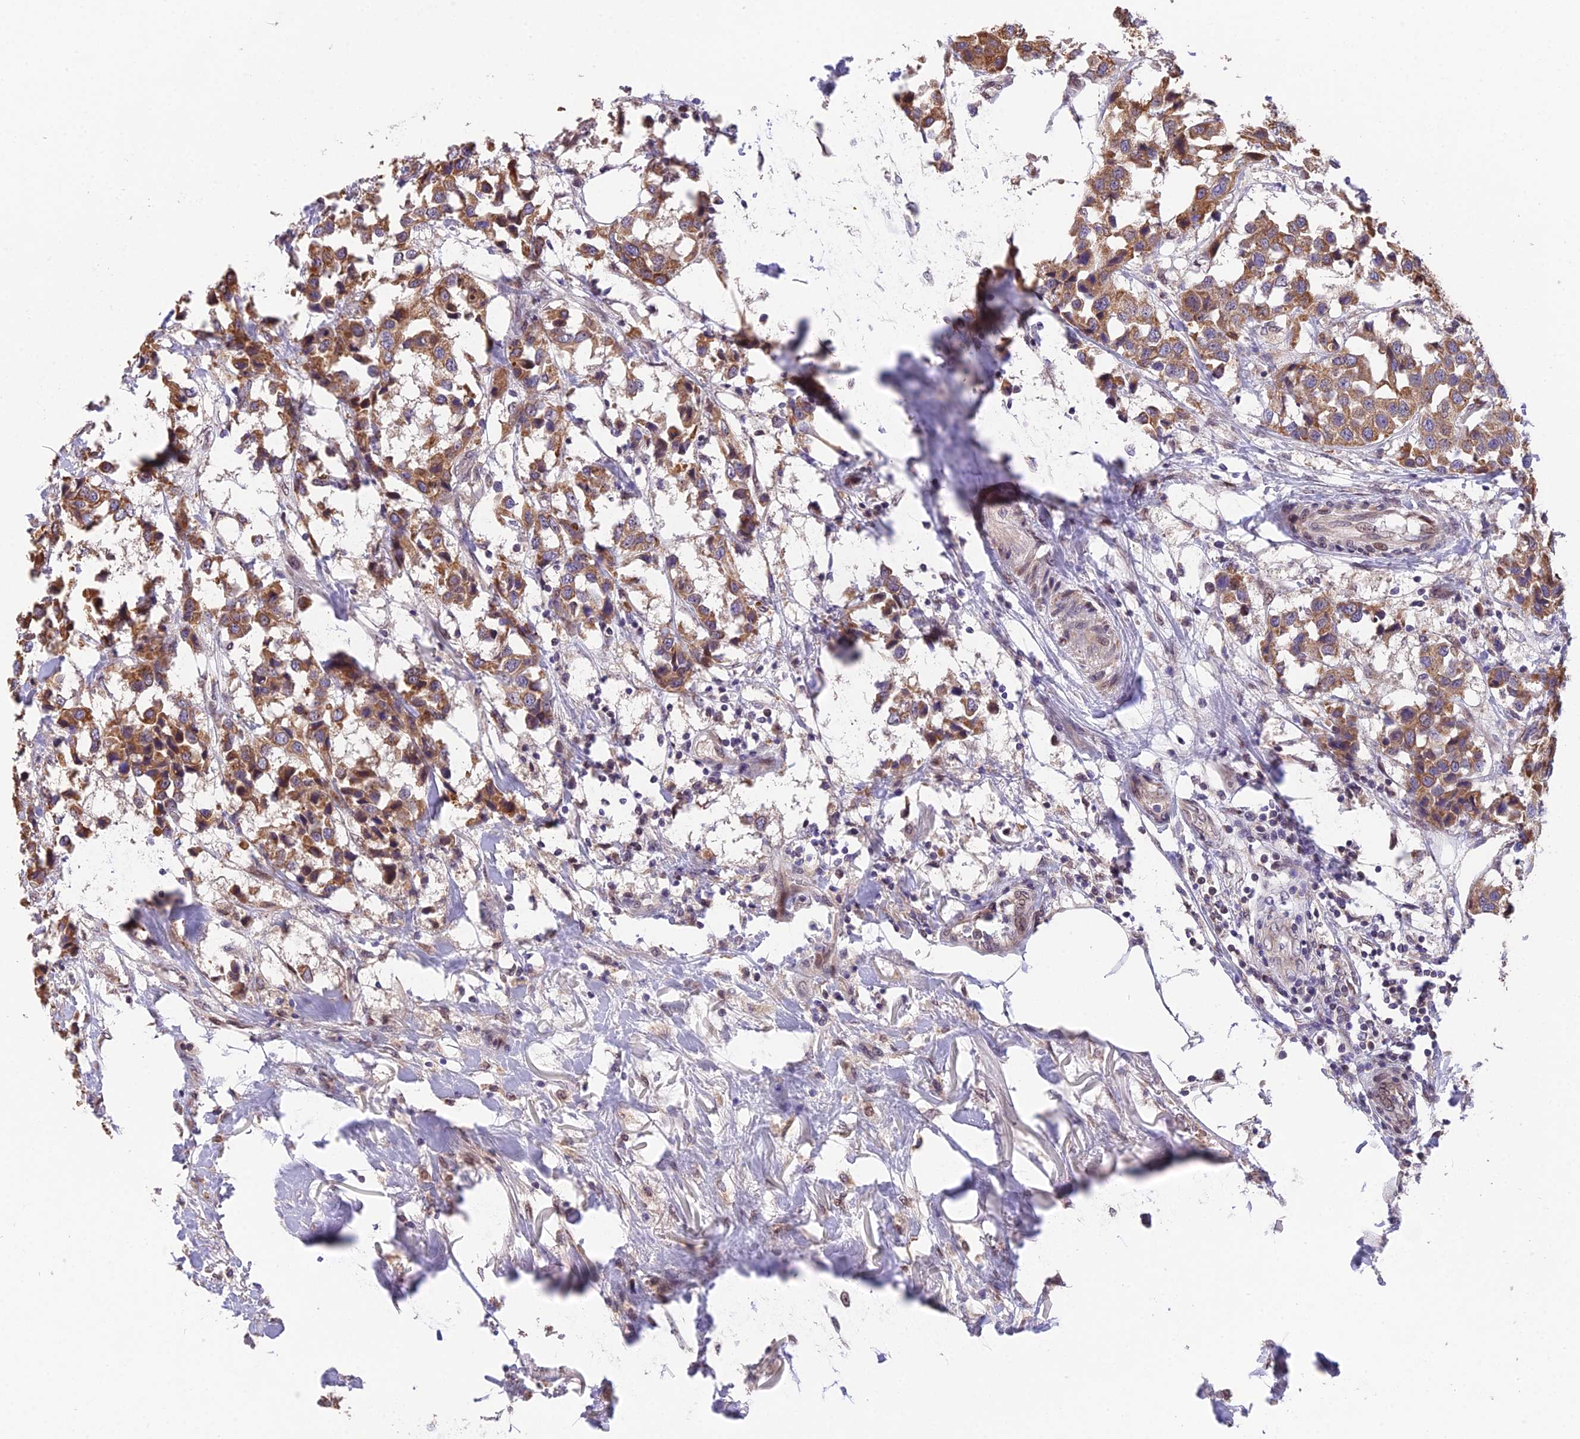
{"staining": {"intensity": "moderate", "quantity": ">75%", "location": "cytoplasmic/membranous"}, "tissue": "breast cancer", "cell_type": "Tumor cells", "image_type": "cancer", "snomed": [{"axis": "morphology", "description": "Duct carcinoma"}, {"axis": "topography", "description": "Breast"}], "caption": "Protein positivity by IHC demonstrates moderate cytoplasmic/membranous staining in about >75% of tumor cells in intraductal carcinoma (breast).", "gene": "CYP2R1", "patient": {"sex": "female", "age": 80}}